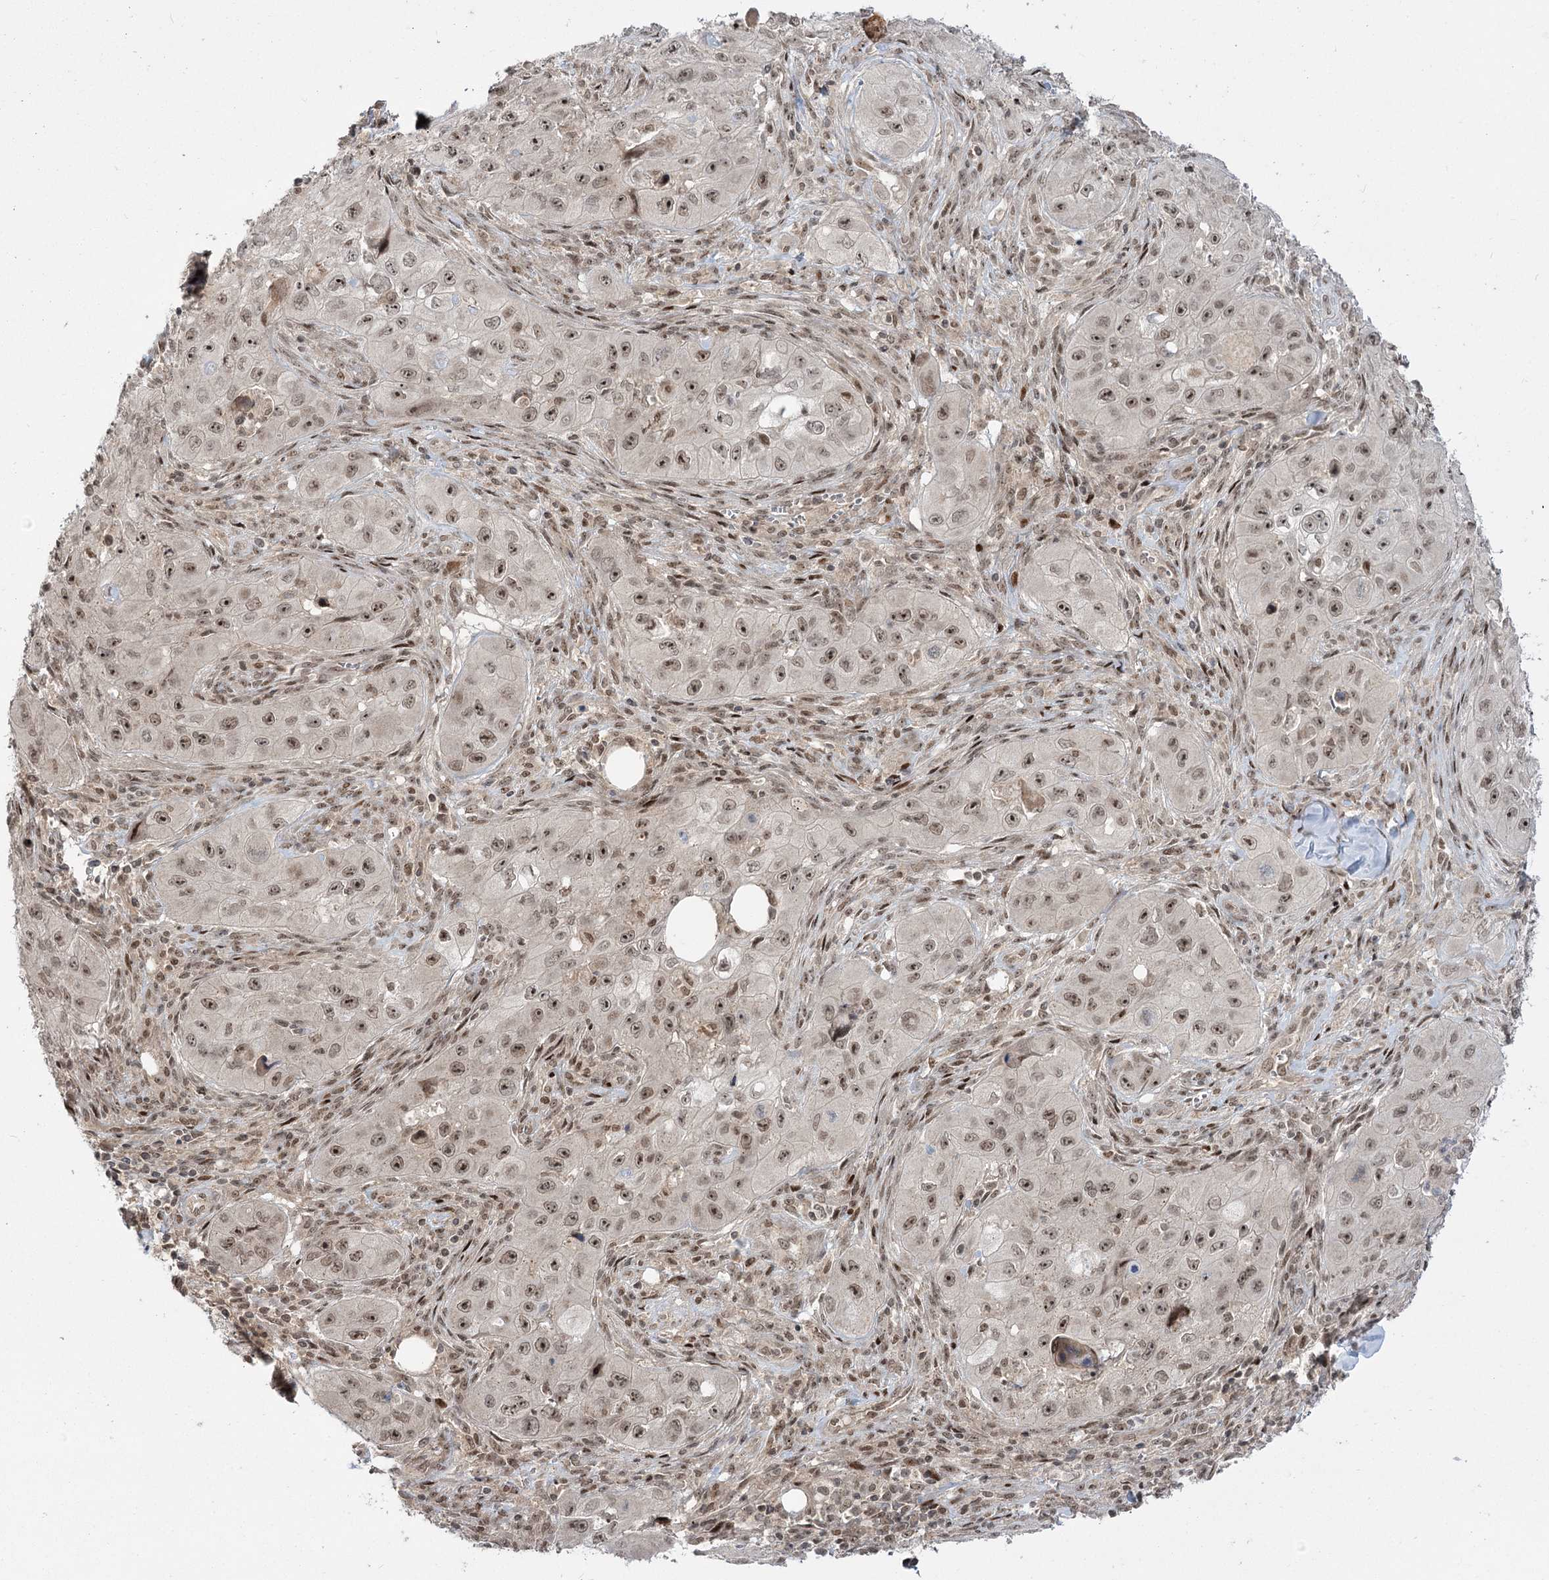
{"staining": {"intensity": "weak", "quantity": "25%-75%", "location": "nuclear"}, "tissue": "skin cancer", "cell_type": "Tumor cells", "image_type": "cancer", "snomed": [{"axis": "morphology", "description": "Squamous cell carcinoma, NOS"}, {"axis": "topography", "description": "Skin"}, {"axis": "topography", "description": "Subcutis"}], "caption": "Skin cancer (squamous cell carcinoma) stained with a brown dye shows weak nuclear positive staining in approximately 25%-75% of tumor cells.", "gene": "HELQ", "patient": {"sex": "male", "age": 73}}